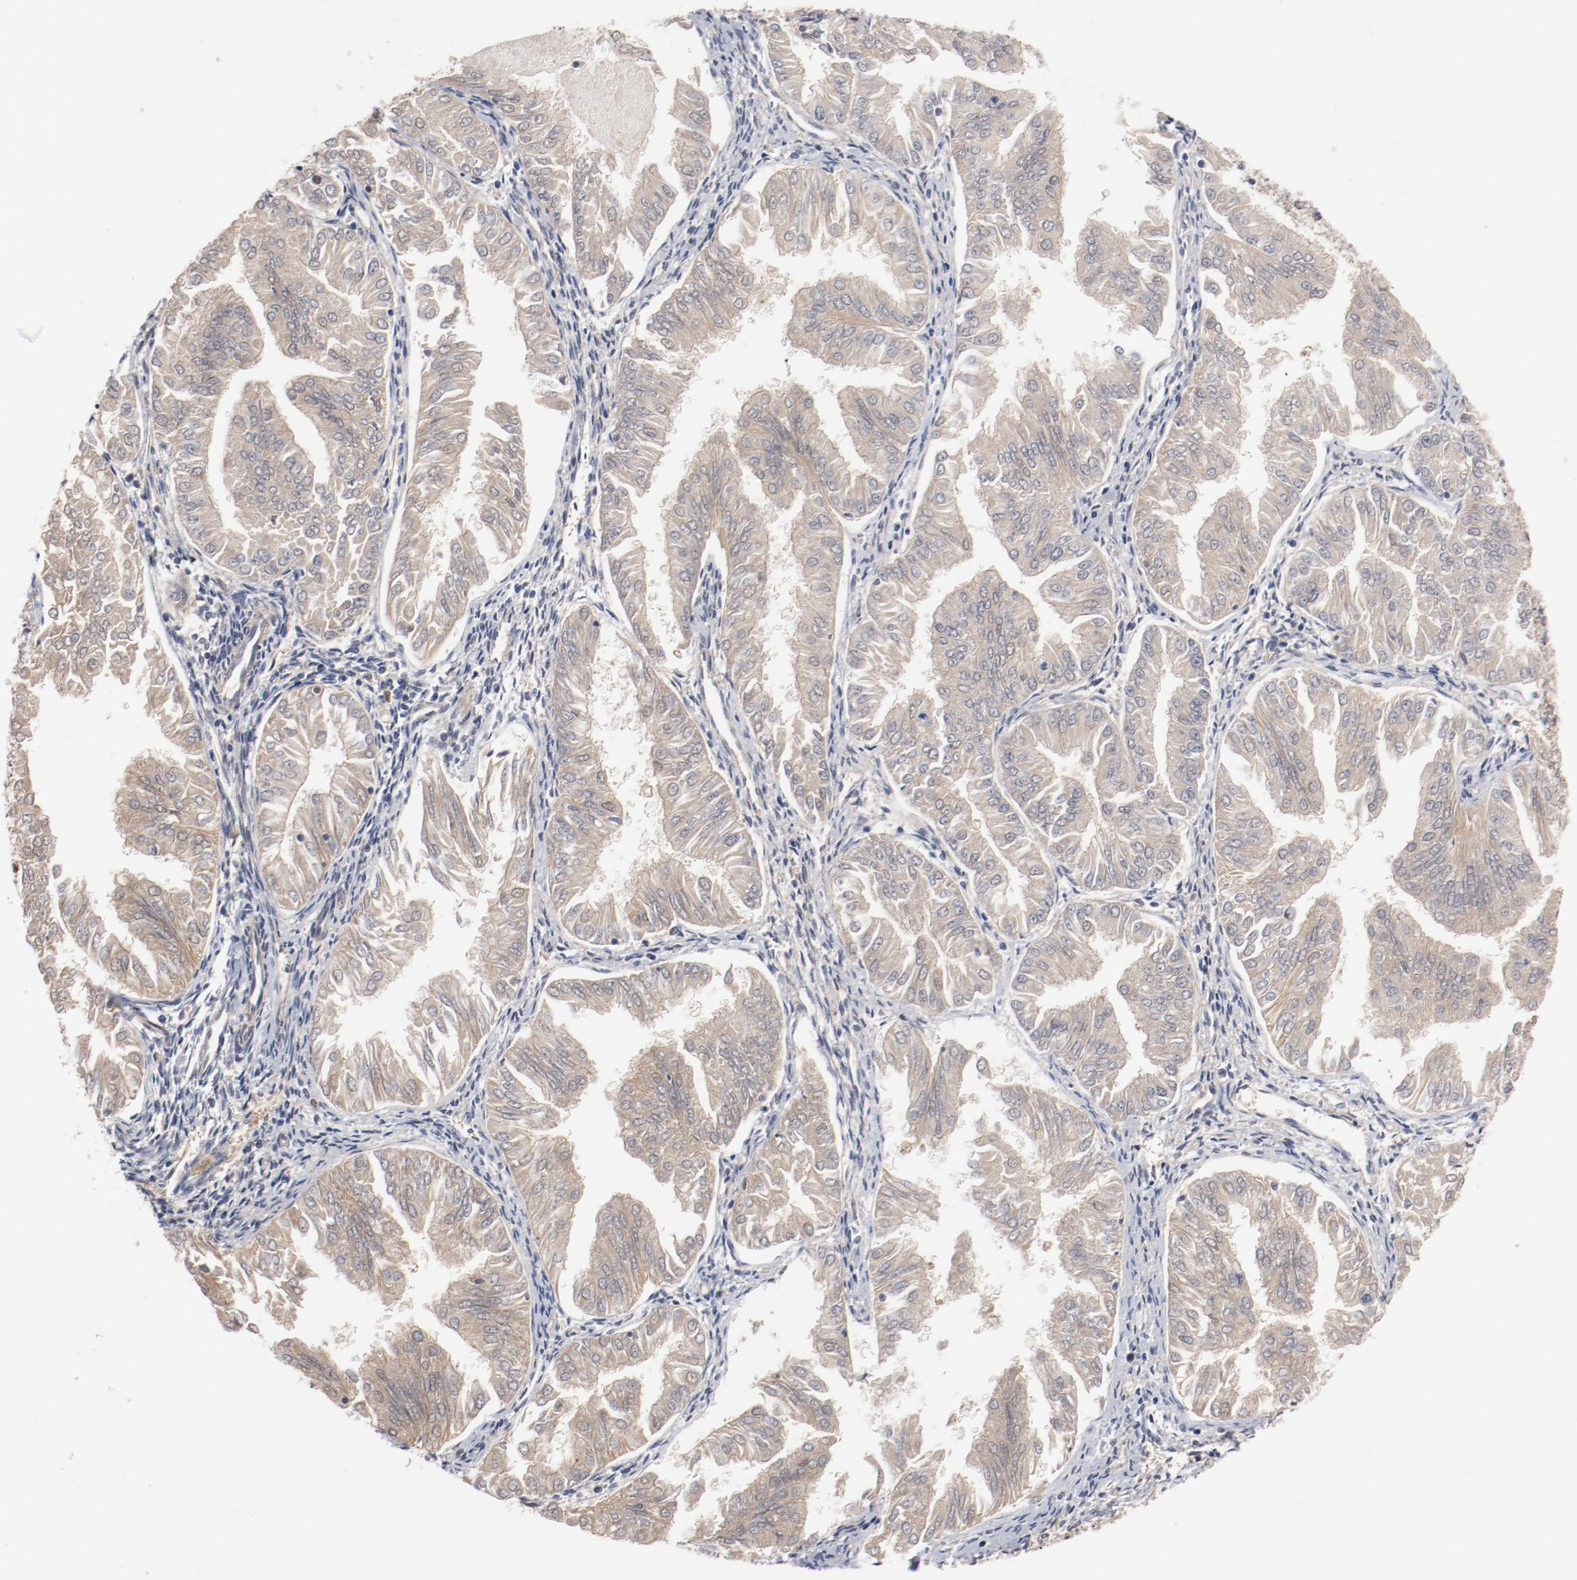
{"staining": {"intensity": "negative", "quantity": "none", "location": "none"}, "tissue": "endometrial cancer", "cell_type": "Tumor cells", "image_type": "cancer", "snomed": [{"axis": "morphology", "description": "Adenocarcinoma, NOS"}, {"axis": "topography", "description": "Endometrium"}], "caption": "This photomicrograph is of endometrial cancer stained with IHC to label a protein in brown with the nuclei are counter-stained blue. There is no positivity in tumor cells.", "gene": "PITPNM2", "patient": {"sex": "female", "age": 53}}